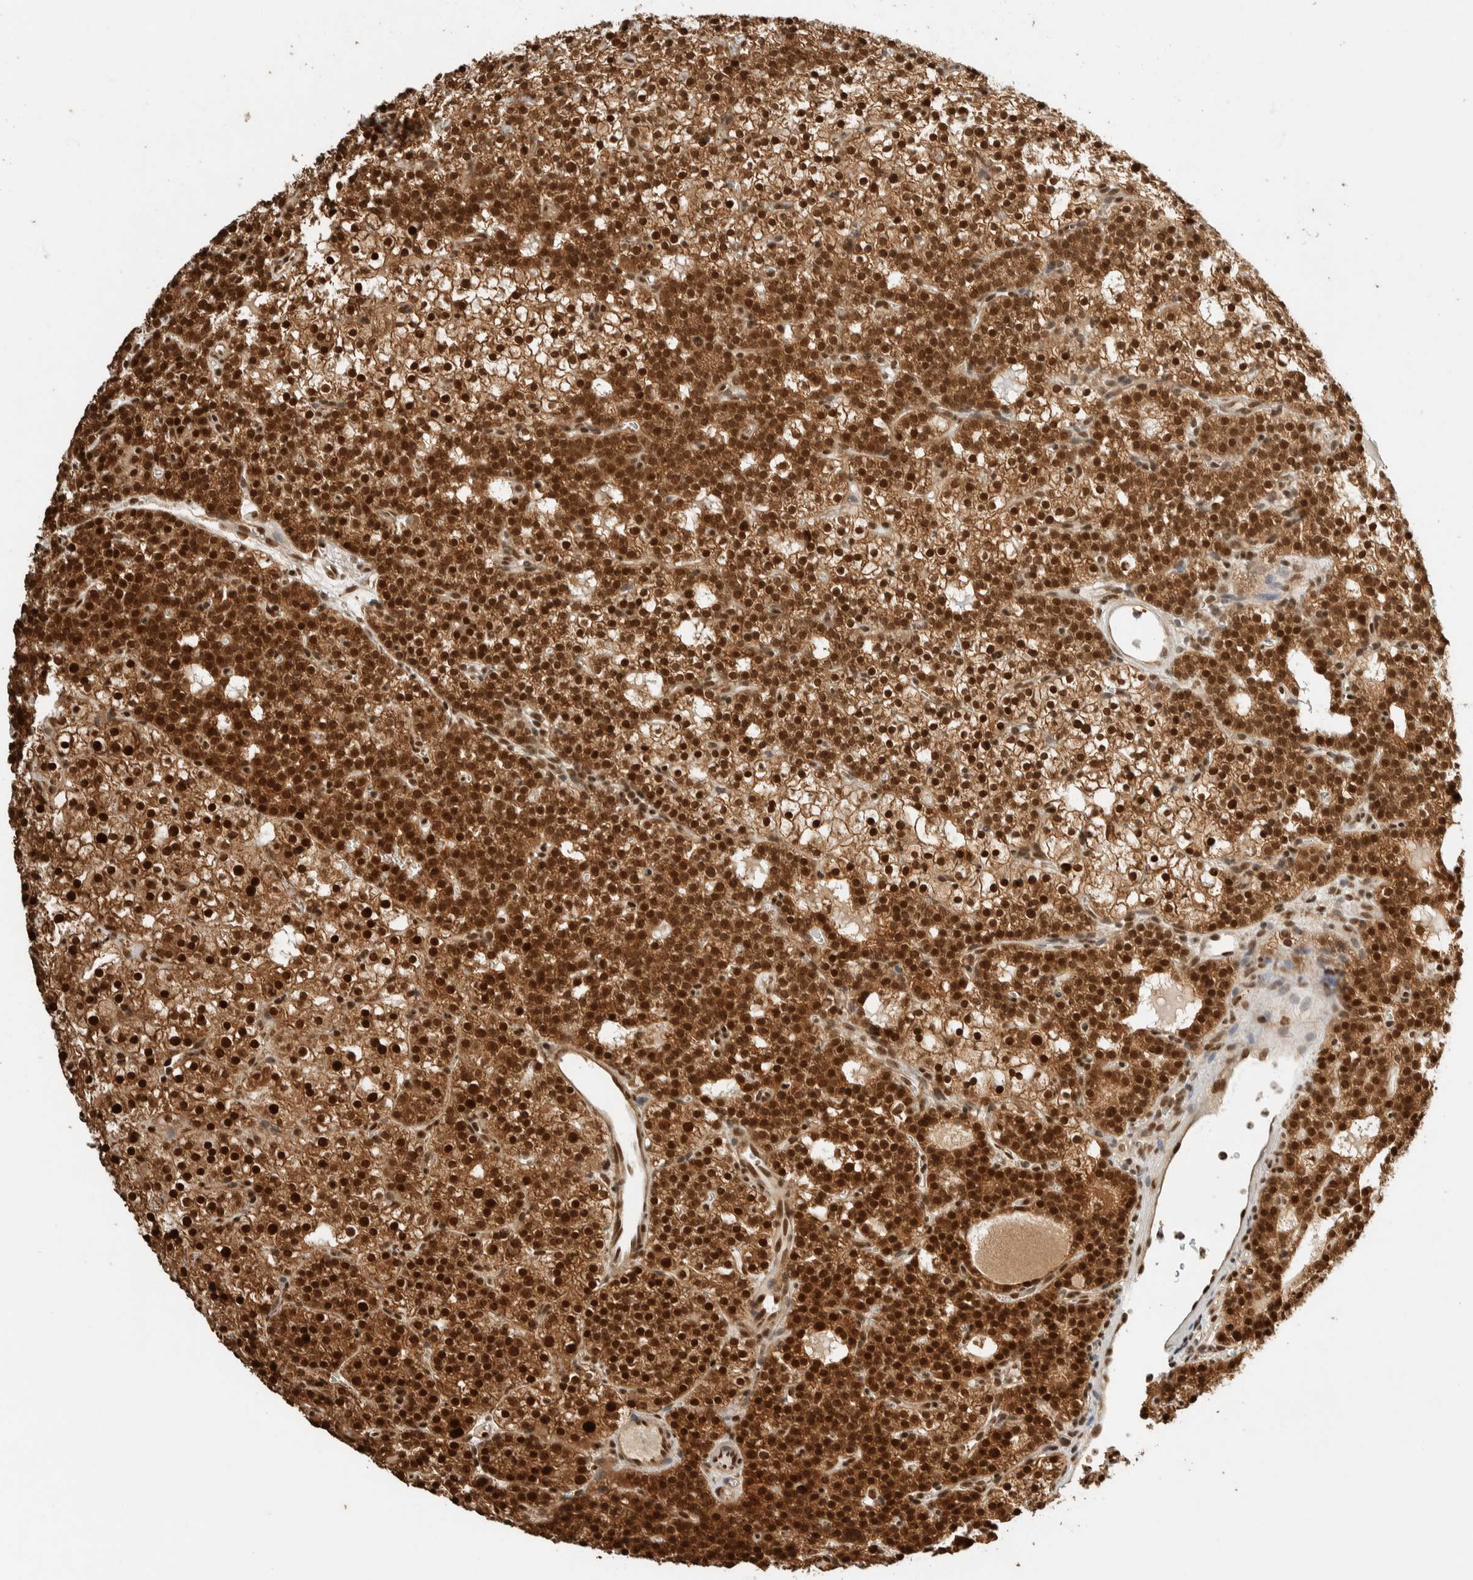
{"staining": {"intensity": "strong", "quantity": ">75%", "location": "cytoplasmic/membranous,nuclear"}, "tissue": "parathyroid gland", "cell_type": "Glandular cells", "image_type": "normal", "snomed": [{"axis": "morphology", "description": "Normal tissue, NOS"}, {"axis": "morphology", "description": "Adenoma, NOS"}, {"axis": "topography", "description": "Parathyroid gland"}], "caption": "Parathyroid gland stained with IHC reveals strong cytoplasmic/membranous,nuclear expression in approximately >75% of glandular cells. (DAB (3,3'-diaminobenzidine) = brown stain, brightfield microscopy at high magnification).", "gene": "ZBTB2", "patient": {"sex": "female", "age": 74}}